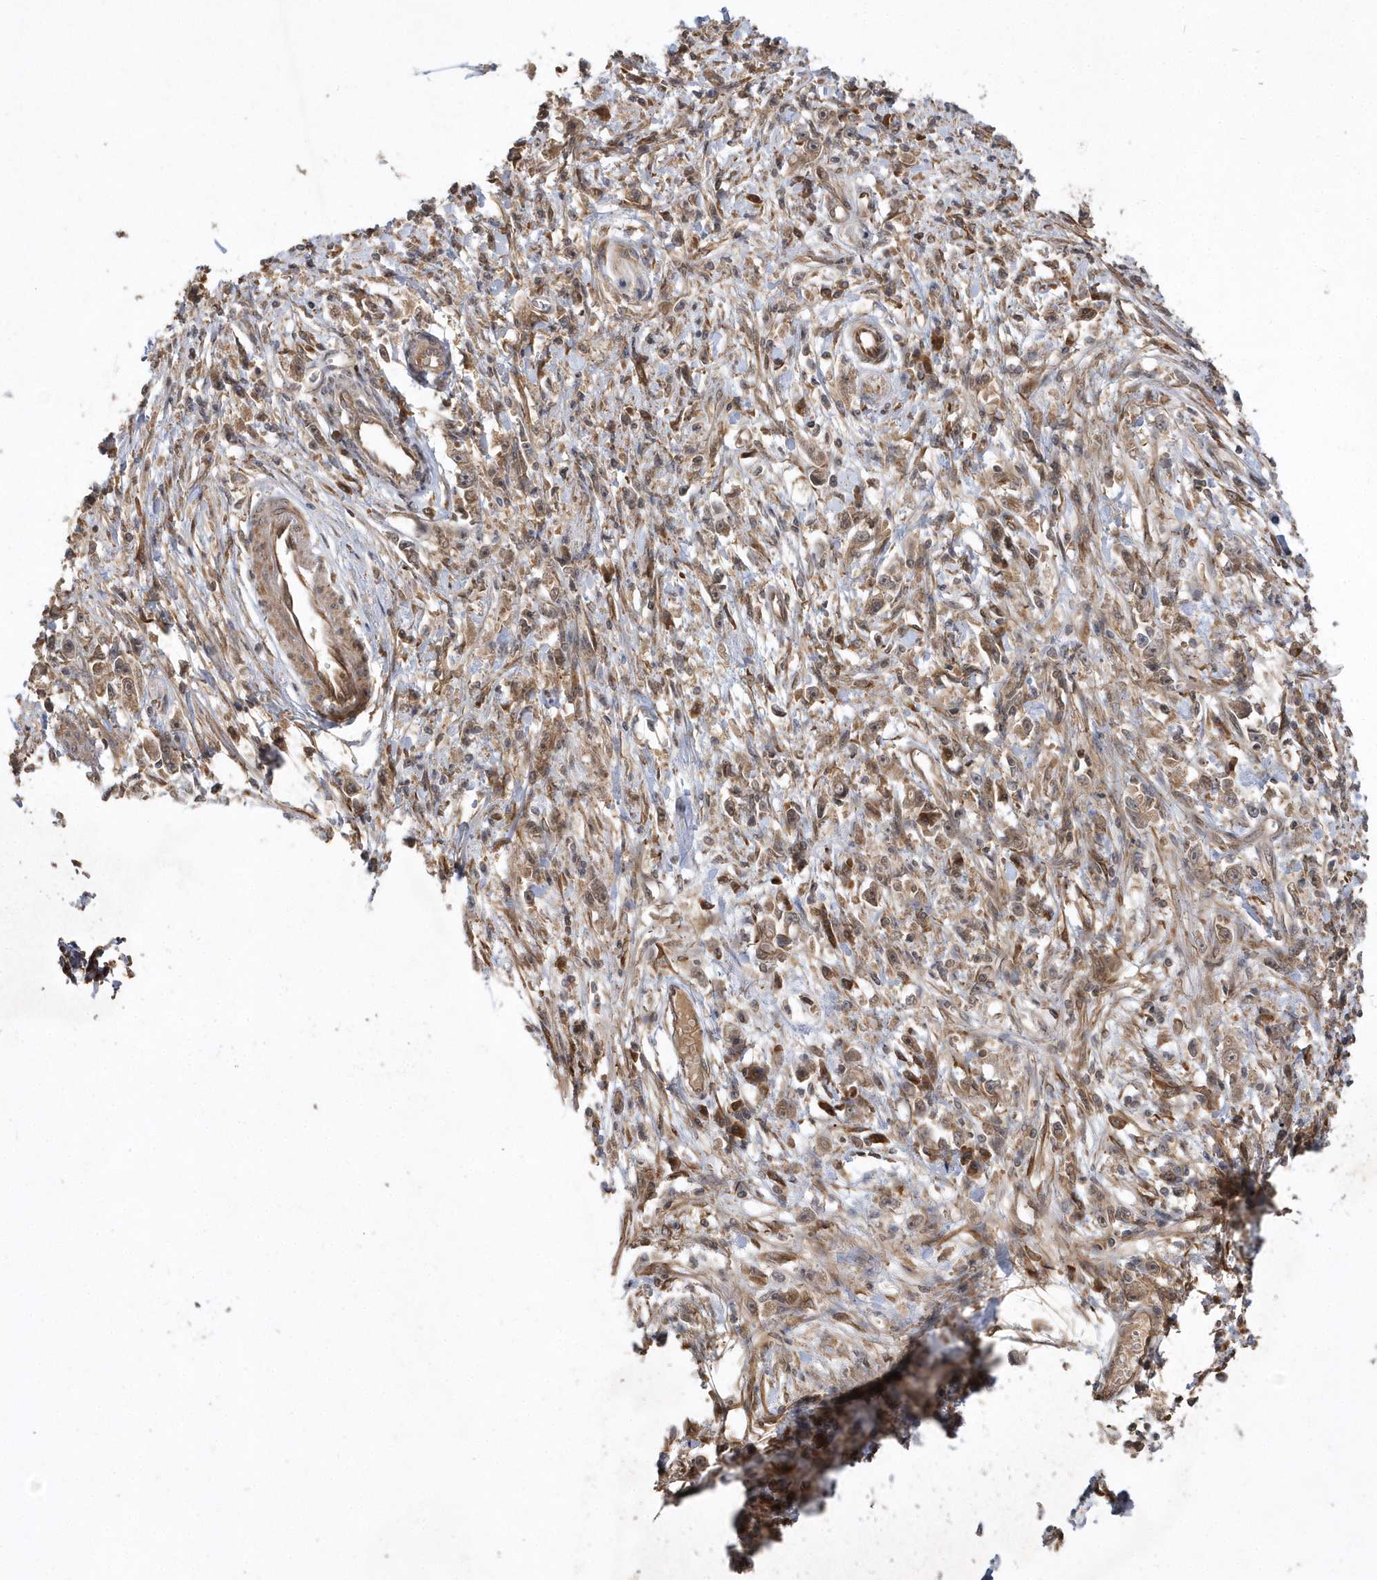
{"staining": {"intensity": "weak", "quantity": ">75%", "location": "cytoplasmic/membranous"}, "tissue": "stomach cancer", "cell_type": "Tumor cells", "image_type": "cancer", "snomed": [{"axis": "morphology", "description": "Adenocarcinoma, NOS"}, {"axis": "topography", "description": "Stomach"}], "caption": "Protein analysis of stomach cancer (adenocarcinoma) tissue exhibits weak cytoplasmic/membranous positivity in approximately >75% of tumor cells.", "gene": "GFM2", "patient": {"sex": "female", "age": 59}}